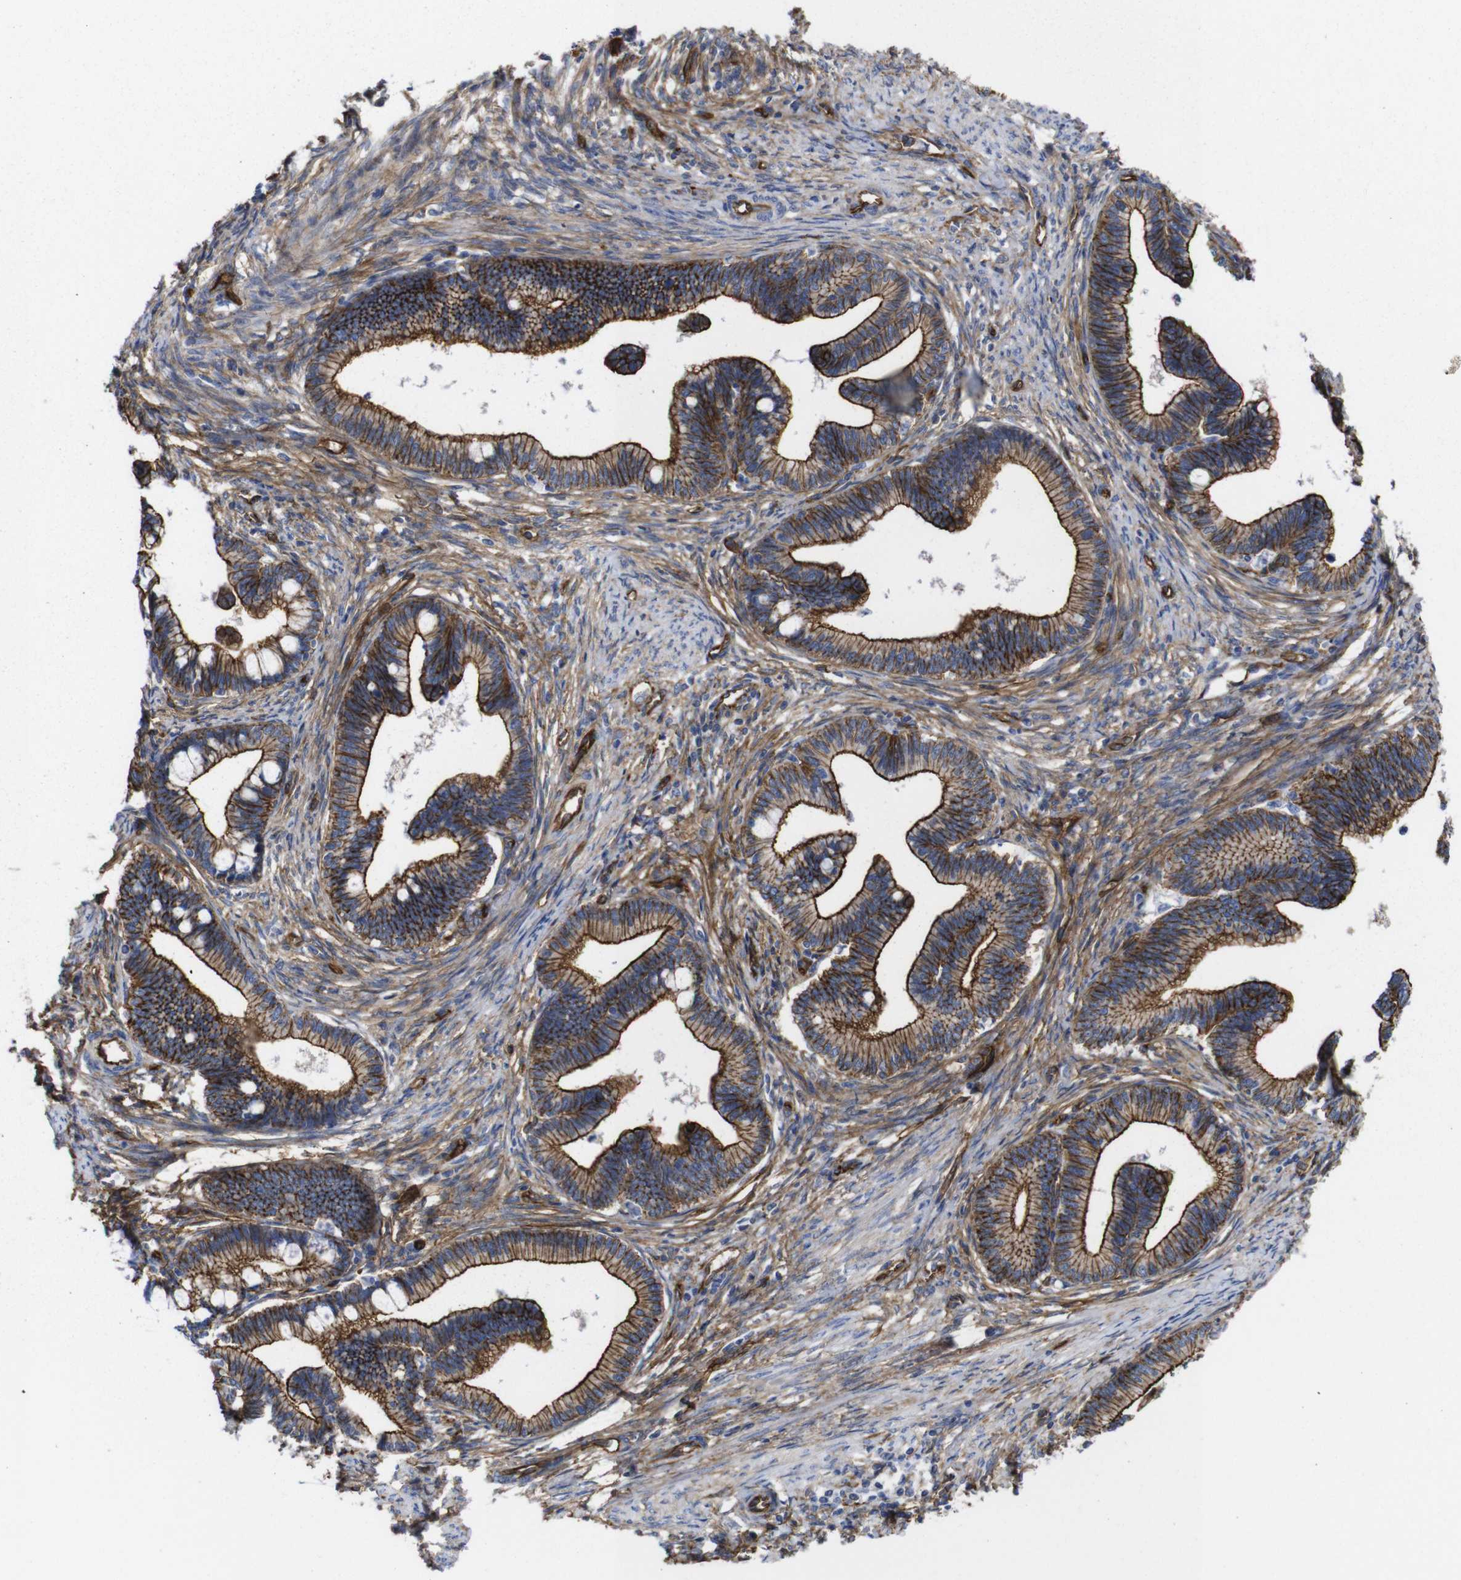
{"staining": {"intensity": "strong", "quantity": ">75%", "location": "cytoplasmic/membranous"}, "tissue": "cervical cancer", "cell_type": "Tumor cells", "image_type": "cancer", "snomed": [{"axis": "morphology", "description": "Adenocarcinoma, NOS"}, {"axis": "topography", "description": "Cervix"}], "caption": "A histopathology image of adenocarcinoma (cervical) stained for a protein demonstrates strong cytoplasmic/membranous brown staining in tumor cells.", "gene": "SPTBN1", "patient": {"sex": "female", "age": 36}}